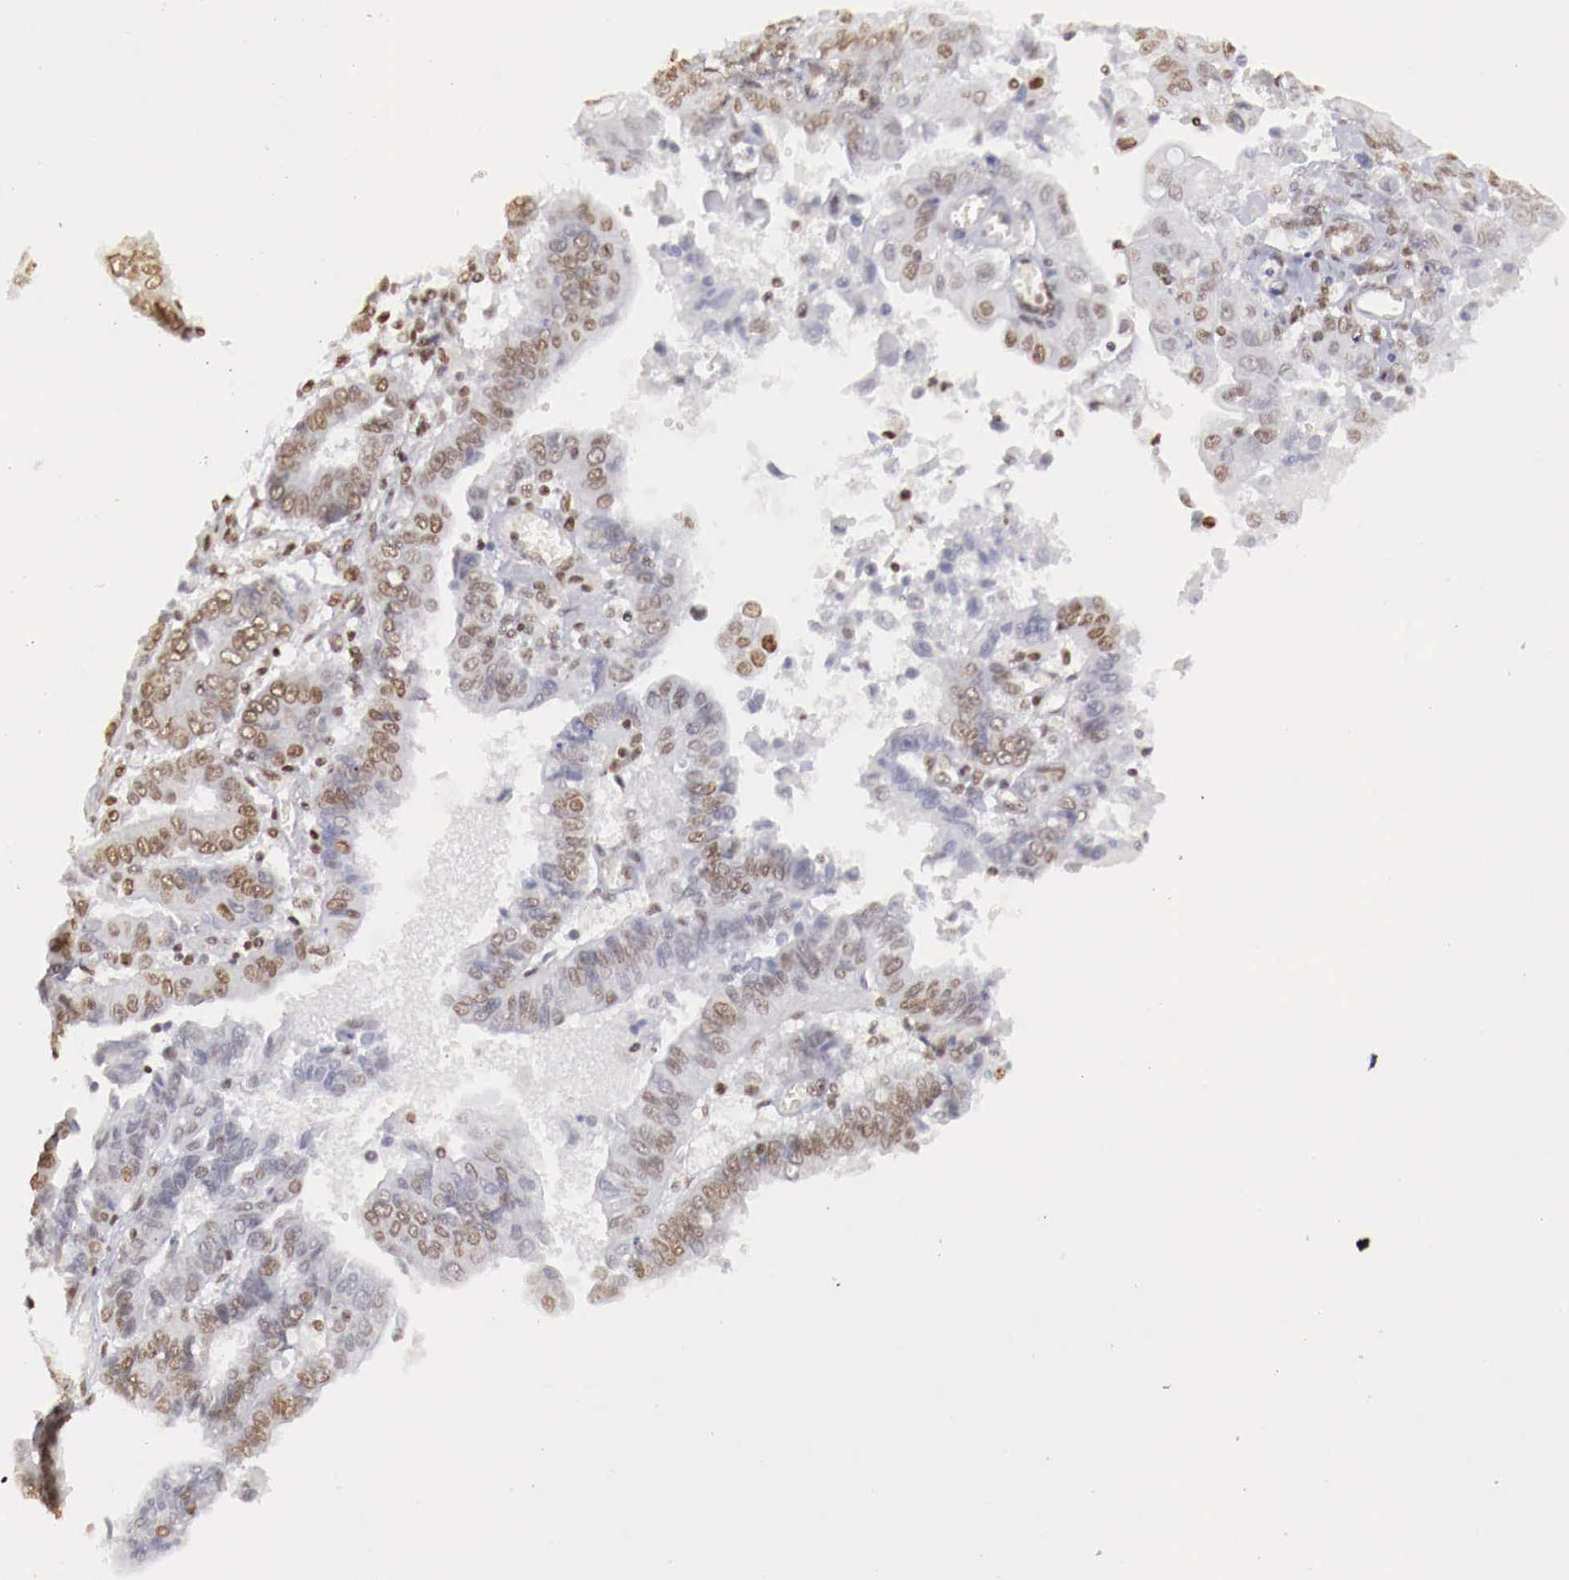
{"staining": {"intensity": "weak", "quantity": ">75%", "location": "nuclear"}, "tissue": "endometrial cancer", "cell_type": "Tumor cells", "image_type": "cancer", "snomed": [{"axis": "morphology", "description": "Adenocarcinoma, NOS"}, {"axis": "topography", "description": "Endometrium"}], "caption": "IHC photomicrograph of neoplastic tissue: human endometrial cancer (adenocarcinoma) stained using IHC shows low levels of weak protein expression localized specifically in the nuclear of tumor cells, appearing as a nuclear brown color.", "gene": "MAX", "patient": {"sex": "female", "age": 75}}